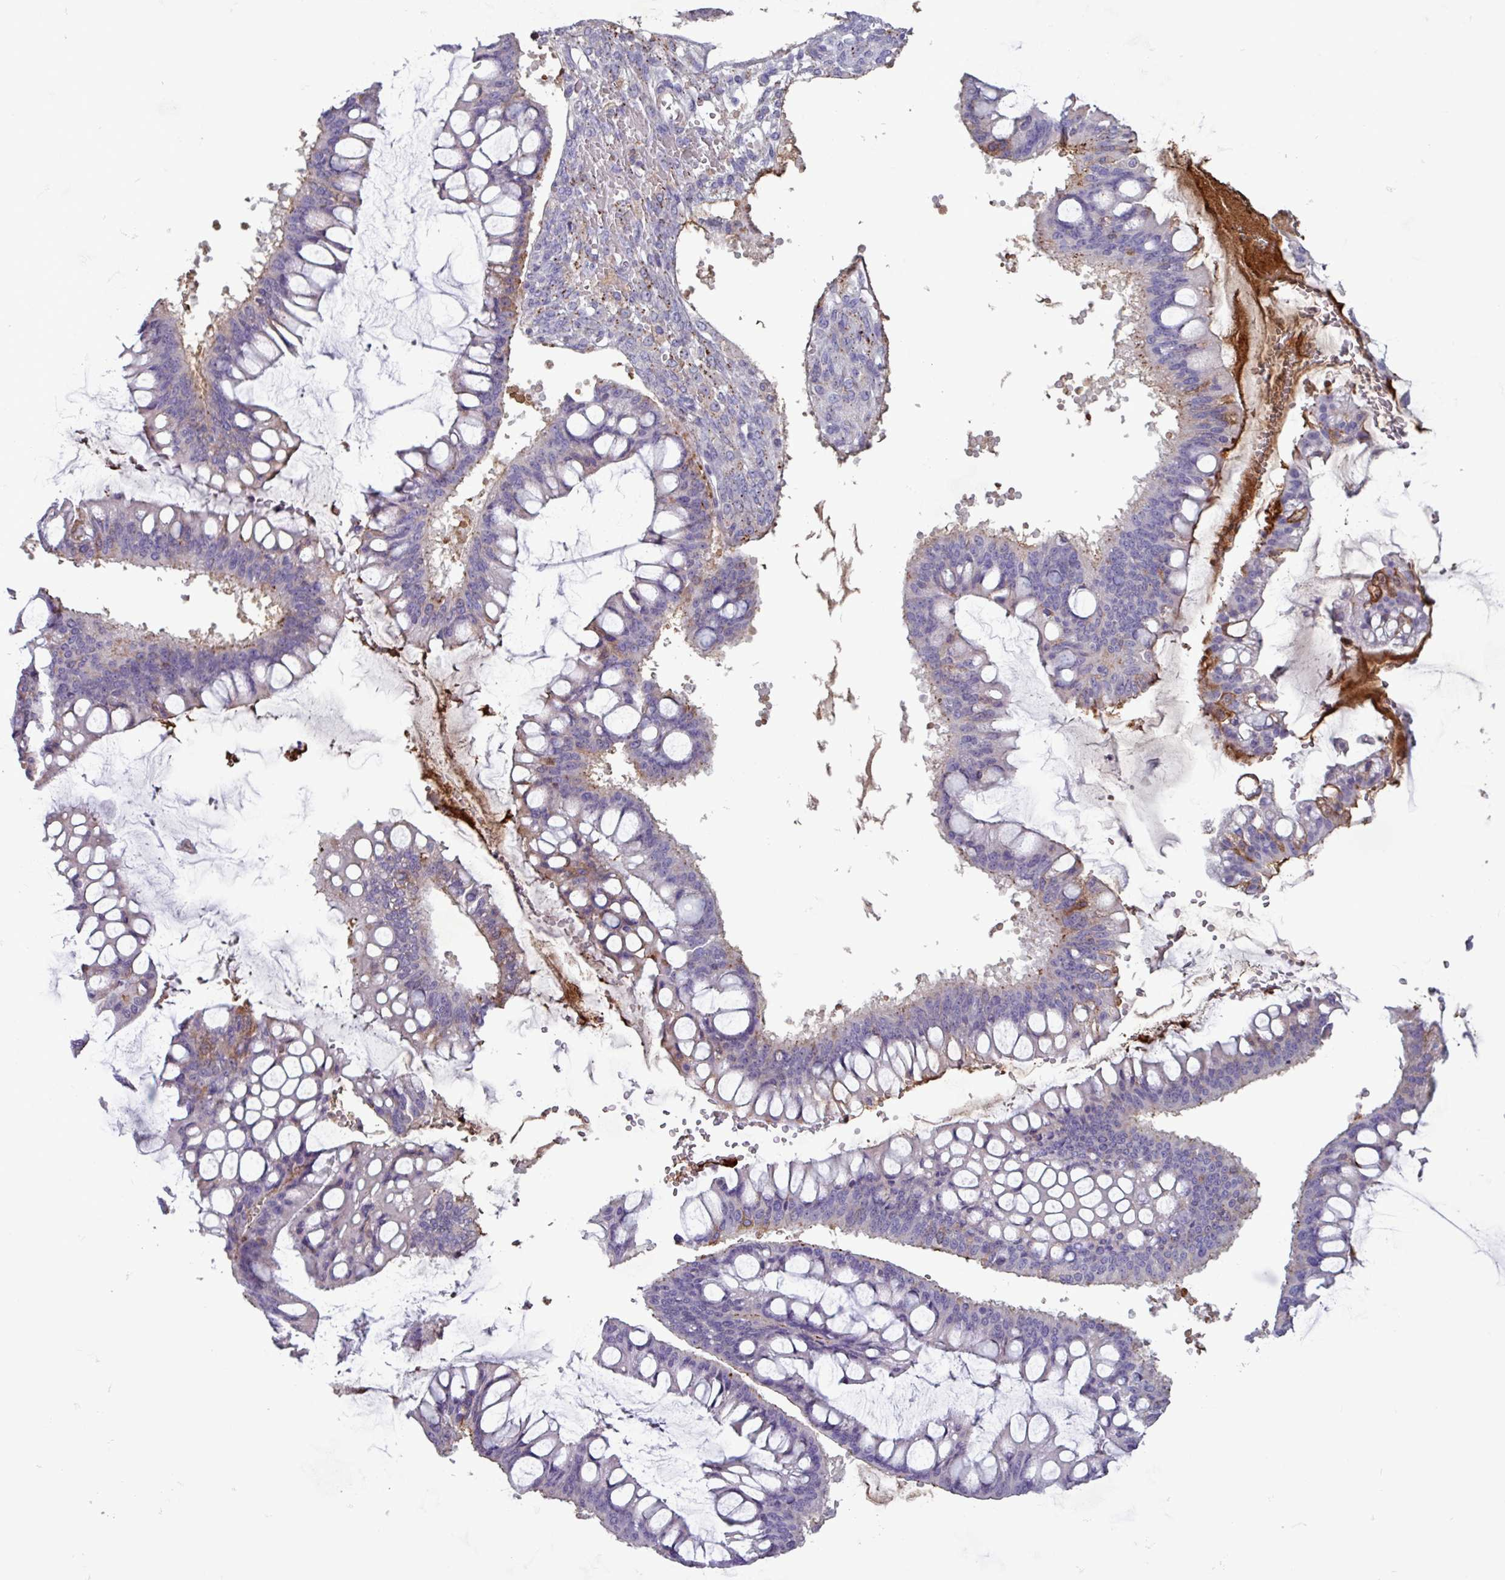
{"staining": {"intensity": "weak", "quantity": "<25%", "location": "cytoplasmic/membranous"}, "tissue": "ovarian cancer", "cell_type": "Tumor cells", "image_type": "cancer", "snomed": [{"axis": "morphology", "description": "Cystadenocarcinoma, mucinous, NOS"}, {"axis": "topography", "description": "Ovary"}], "caption": "High magnification brightfield microscopy of ovarian mucinous cystadenocarcinoma stained with DAB (3,3'-diaminobenzidine) (brown) and counterstained with hematoxylin (blue): tumor cells show no significant staining.", "gene": "PLIN2", "patient": {"sex": "female", "age": 73}}